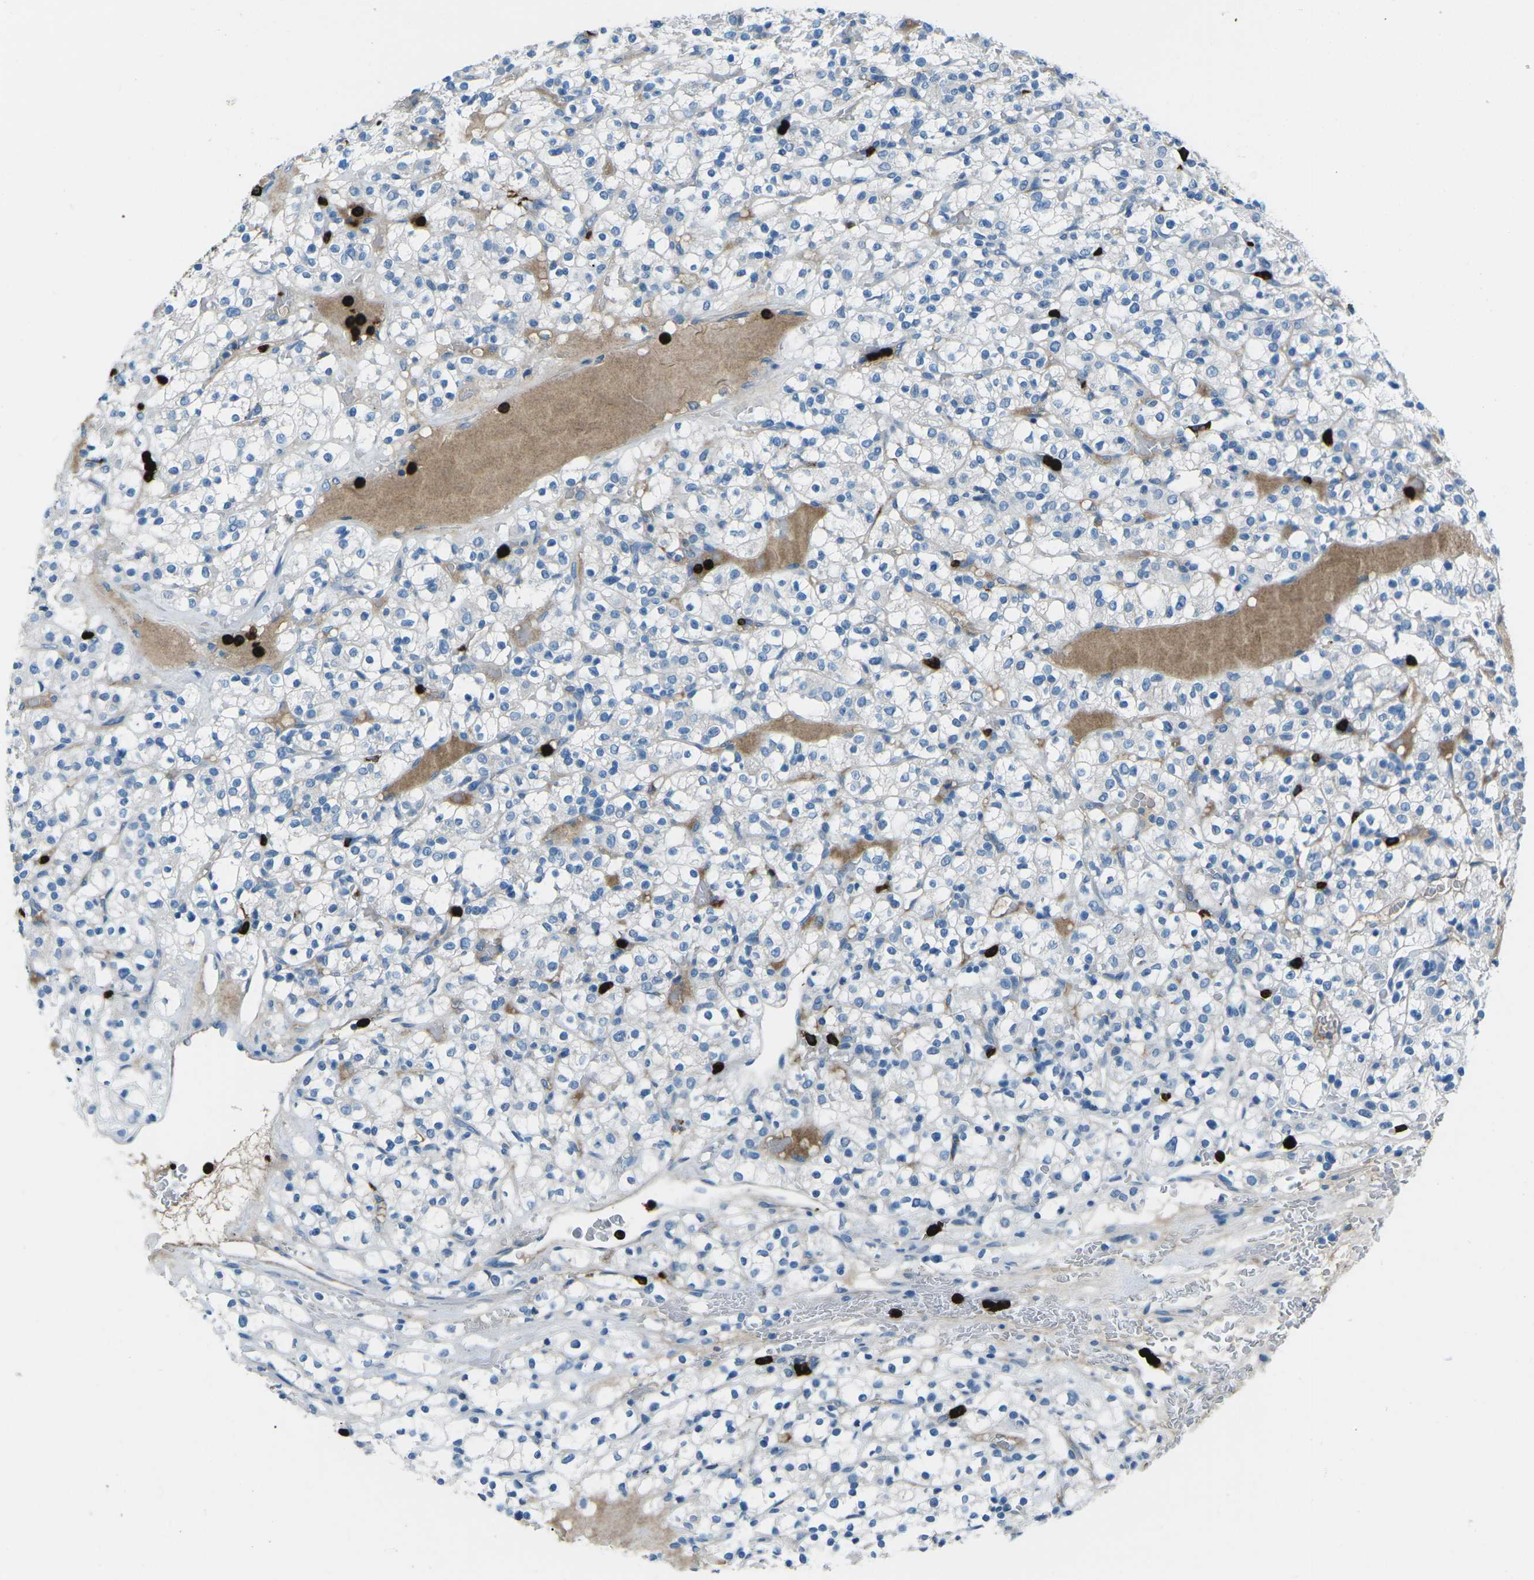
{"staining": {"intensity": "negative", "quantity": "none", "location": "none"}, "tissue": "renal cancer", "cell_type": "Tumor cells", "image_type": "cancer", "snomed": [{"axis": "morphology", "description": "Normal tissue, NOS"}, {"axis": "morphology", "description": "Adenocarcinoma, NOS"}, {"axis": "topography", "description": "Kidney"}], "caption": "This is a micrograph of immunohistochemistry staining of renal cancer, which shows no expression in tumor cells.", "gene": "FCN1", "patient": {"sex": "female", "age": 72}}